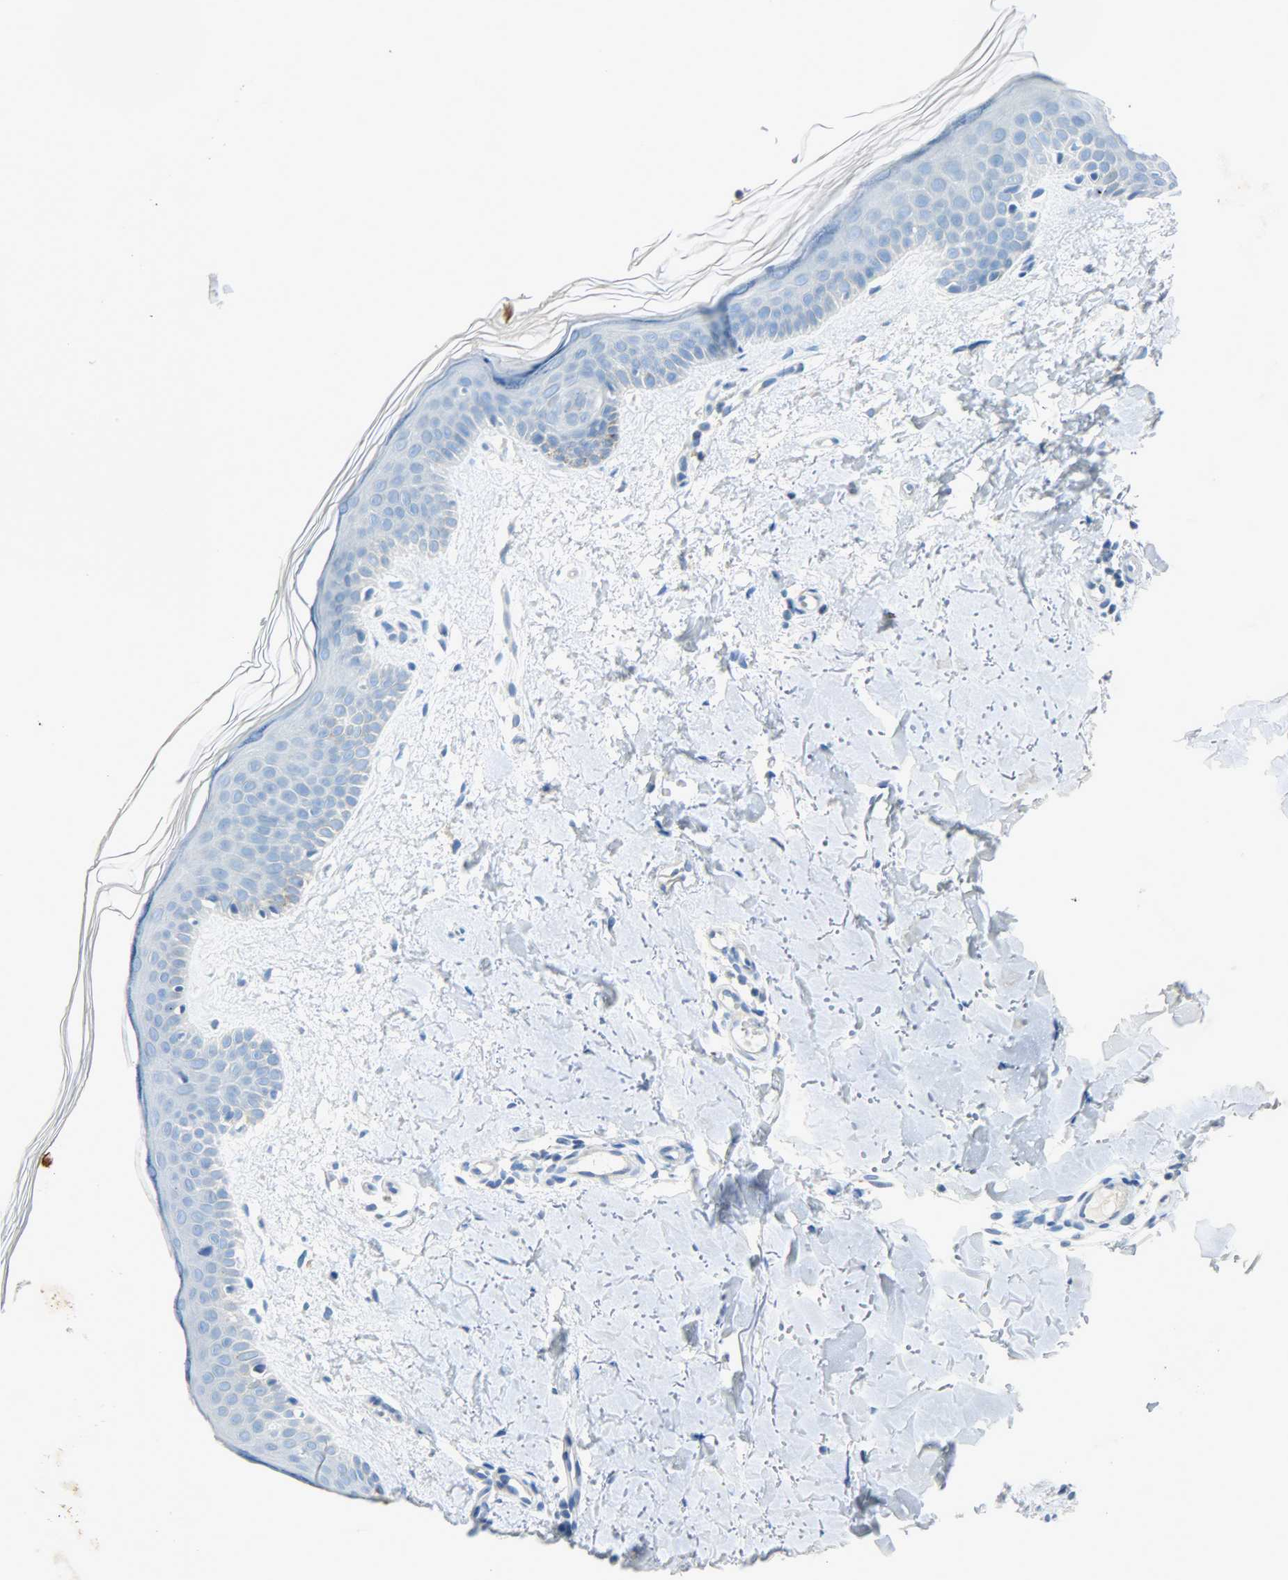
{"staining": {"intensity": "negative", "quantity": "none", "location": "none"}, "tissue": "skin", "cell_type": "Fibroblasts", "image_type": "normal", "snomed": [{"axis": "morphology", "description": "Normal tissue, NOS"}, {"axis": "topography", "description": "Skin"}], "caption": "Immunohistochemical staining of unremarkable skin shows no significant positivity in fibroblasts. Nuclei are stained in blue.", "gene": "PROM1", "patient": {"sex": "female", "age": 56}}